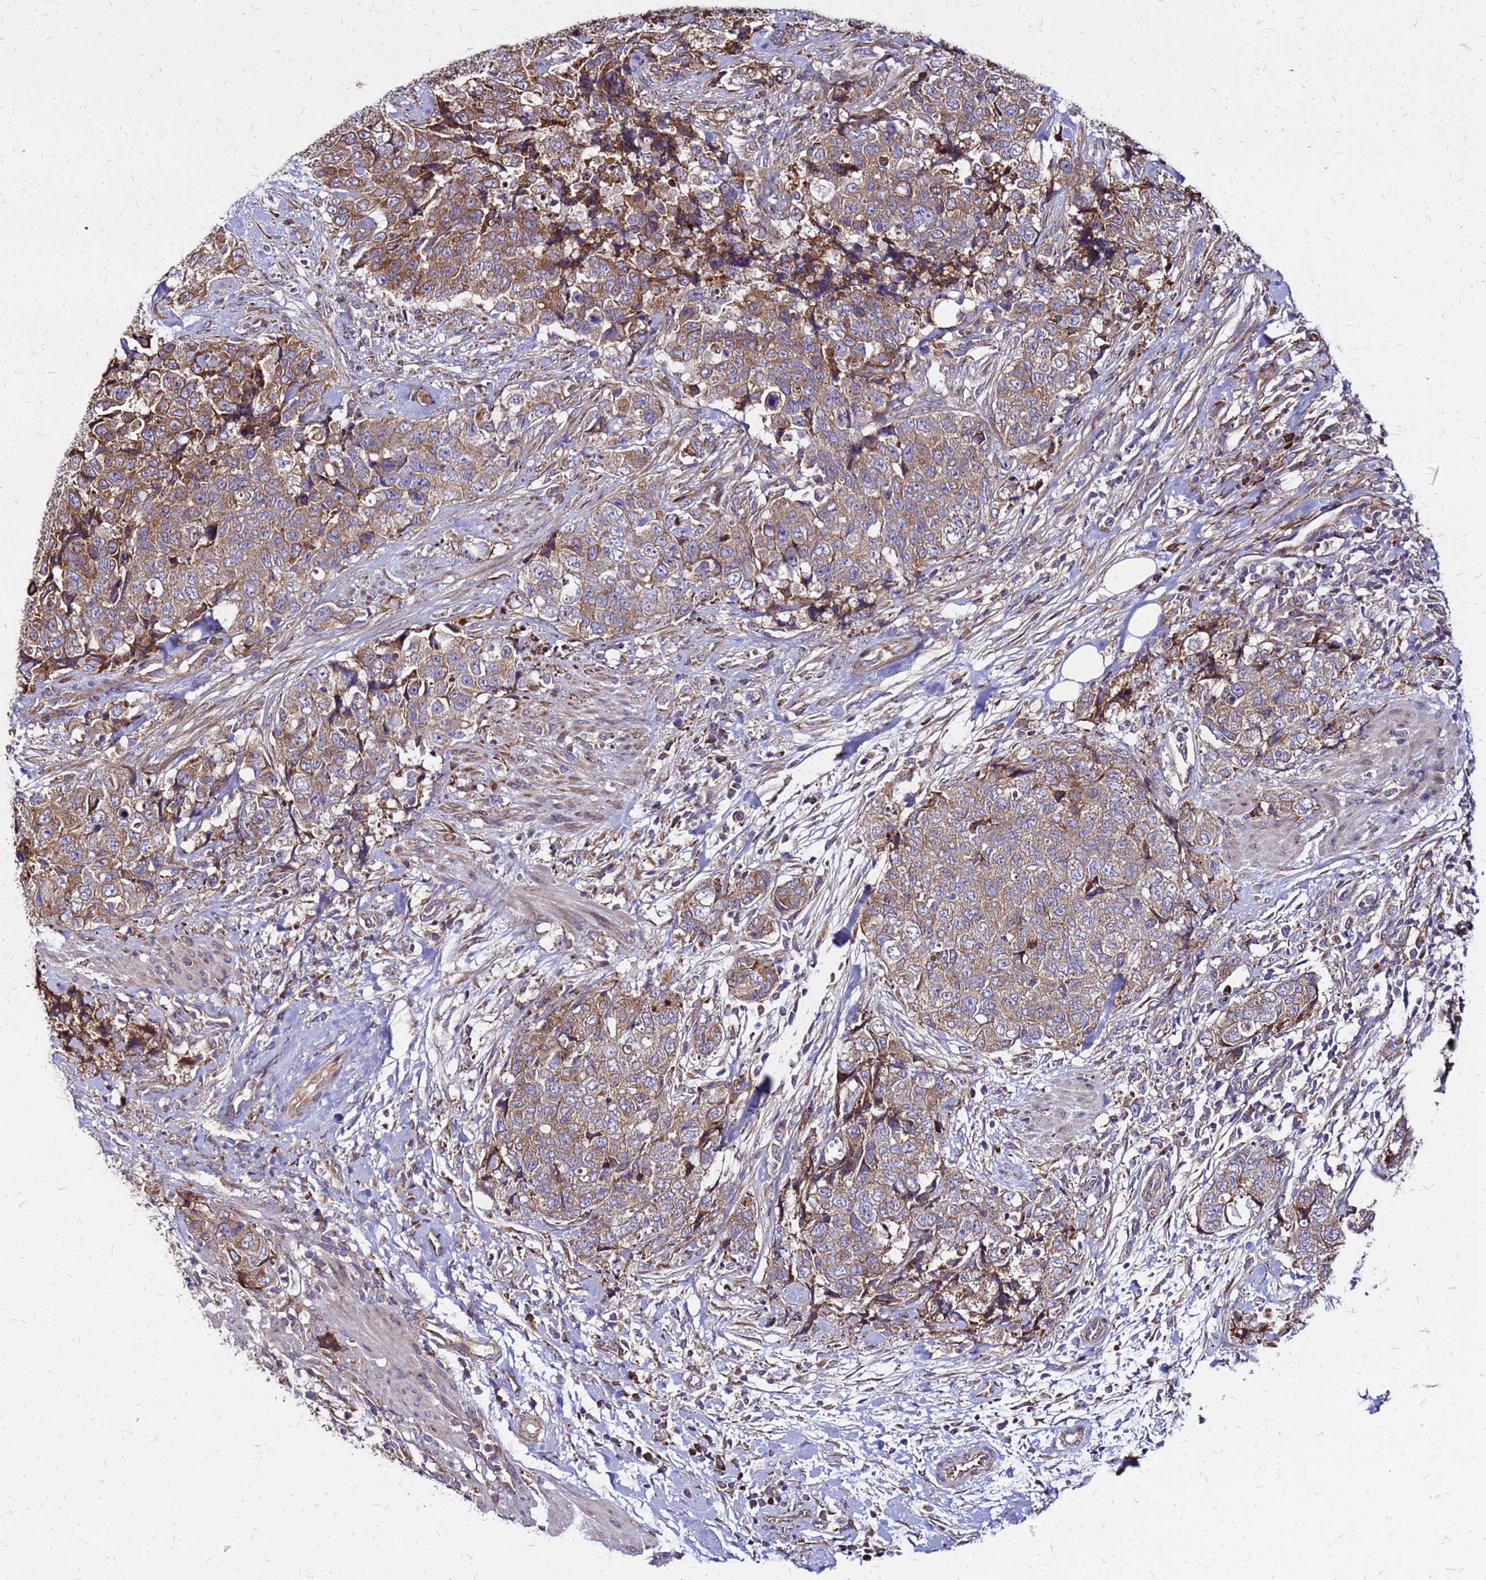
{"staining": {"intensity": "moderate", "quantity": ">75%", "location": "cytoplasmic/membranous"}, "tissue": "urothelial cancer", "cell_type": "Tumor cells", "image_type": "cancer", "snomed": [{"axis": "morphology", "description": "Urothelial carcinoma, High grade"}, {"axis": "topography", "description": "Urinary bladder"}], "caption": "Immunohistochemistry (IHC) of human urothelial cancer shows medium levels of moderate cytoplasmic/membranous positivity in approximately >75% of tumor cells. Ihc stains the protein of interest in brown and the nuclei are stained blue.", "gene": "VMO1", "patient": {"sex": "female", "age": 78}}